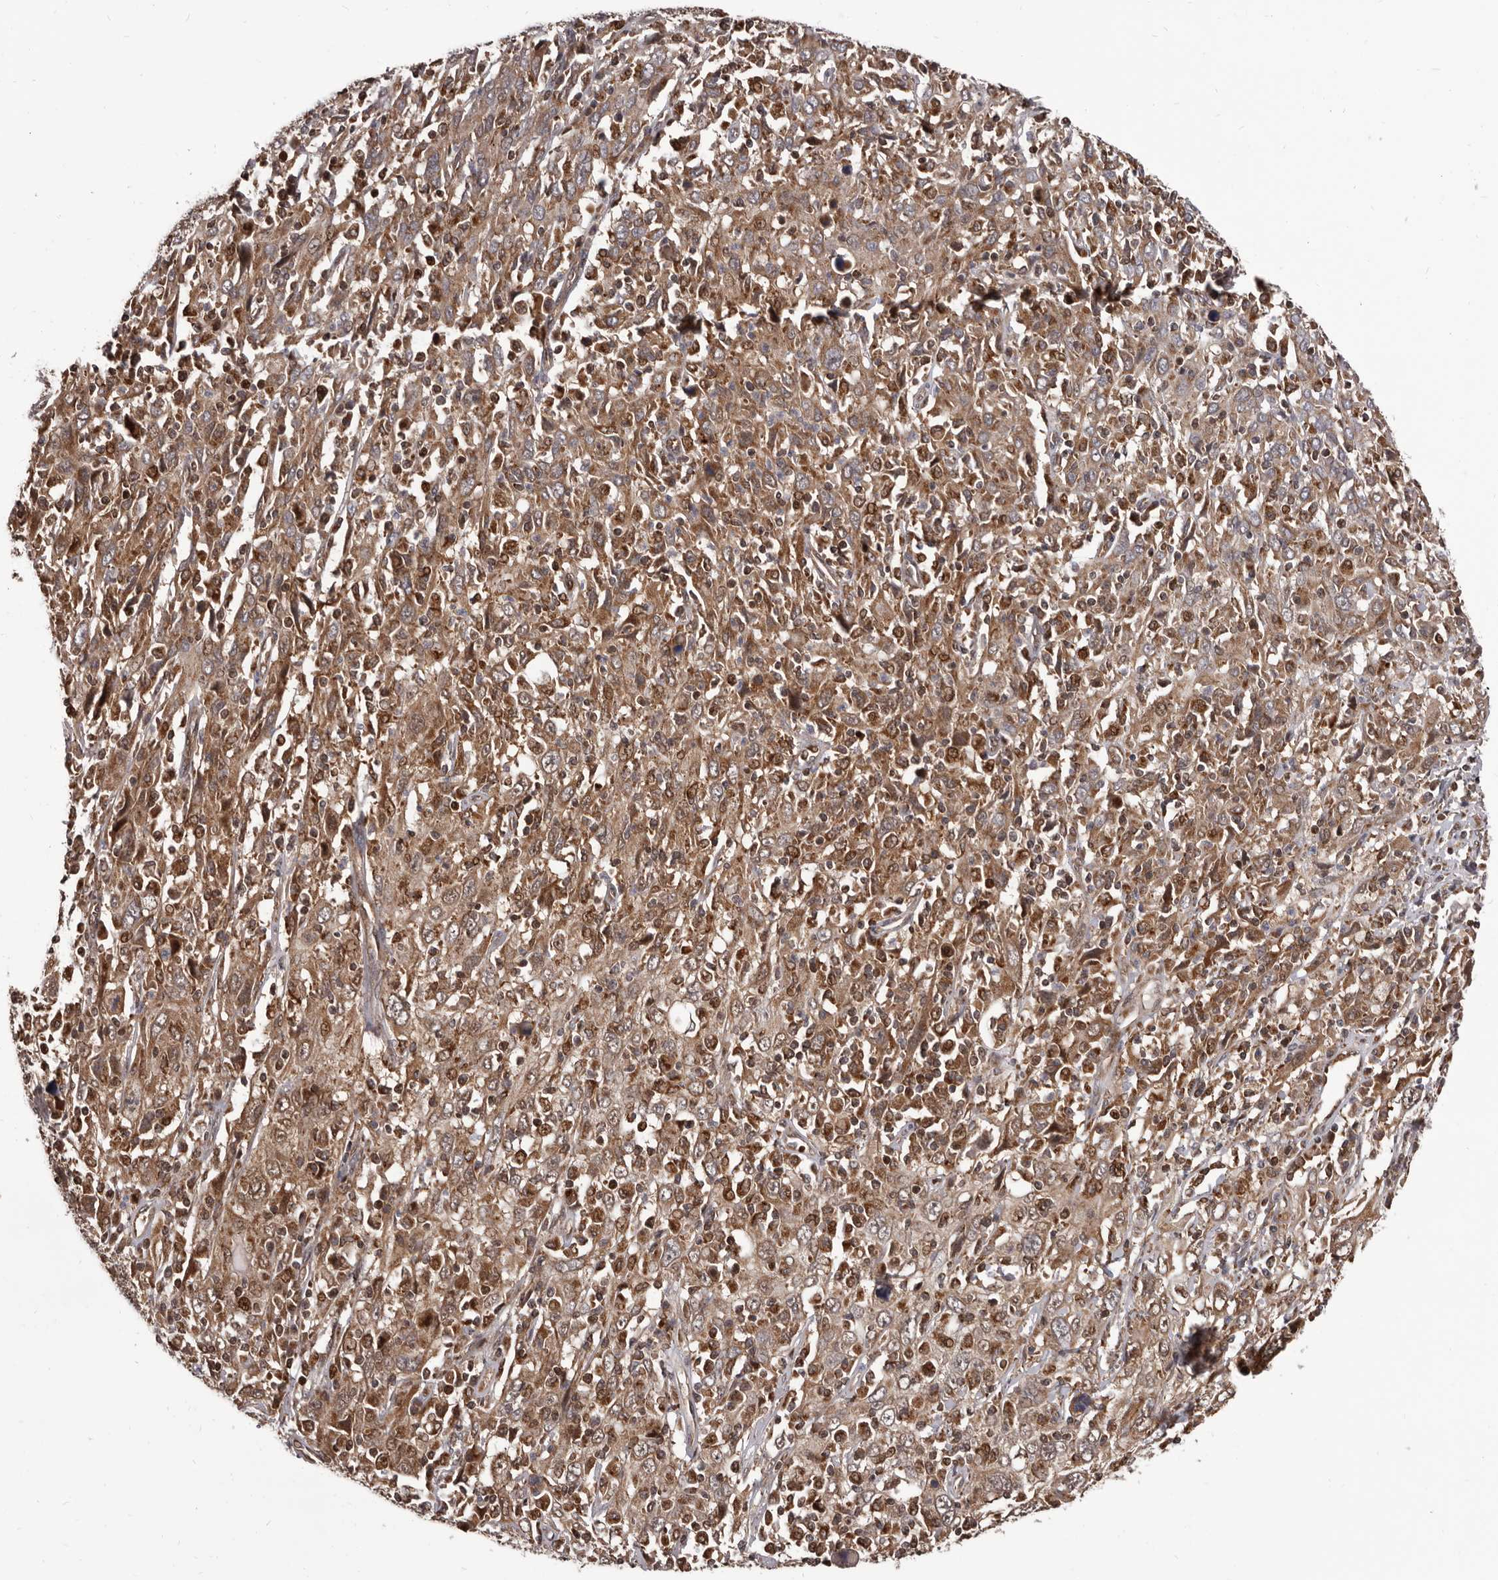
{"staining": {"intensity": "moderate", "quantity": ">75%", "location": "cytoplasmic/membranous"}, "tissue": "cervical cancer", "cell_type": "Tumor cells", "image_type": "cancer", "snomed": [{"axis": "morphology", "description": "Squamous cell carcinoma, NOS"}, {"axis": "topography", "description": "Cervix"}], "caption": "An immunohistochemistry photomicrograph of neoplastic tissue is shown. Protein staining in brown shows moderate cytoplasmic/membranous positivity in cervical cancer (squamous cell carcinoma) within tumor cells.", "gene": "MAP3K14", "patient": {"sex": "female", "age": 46}}